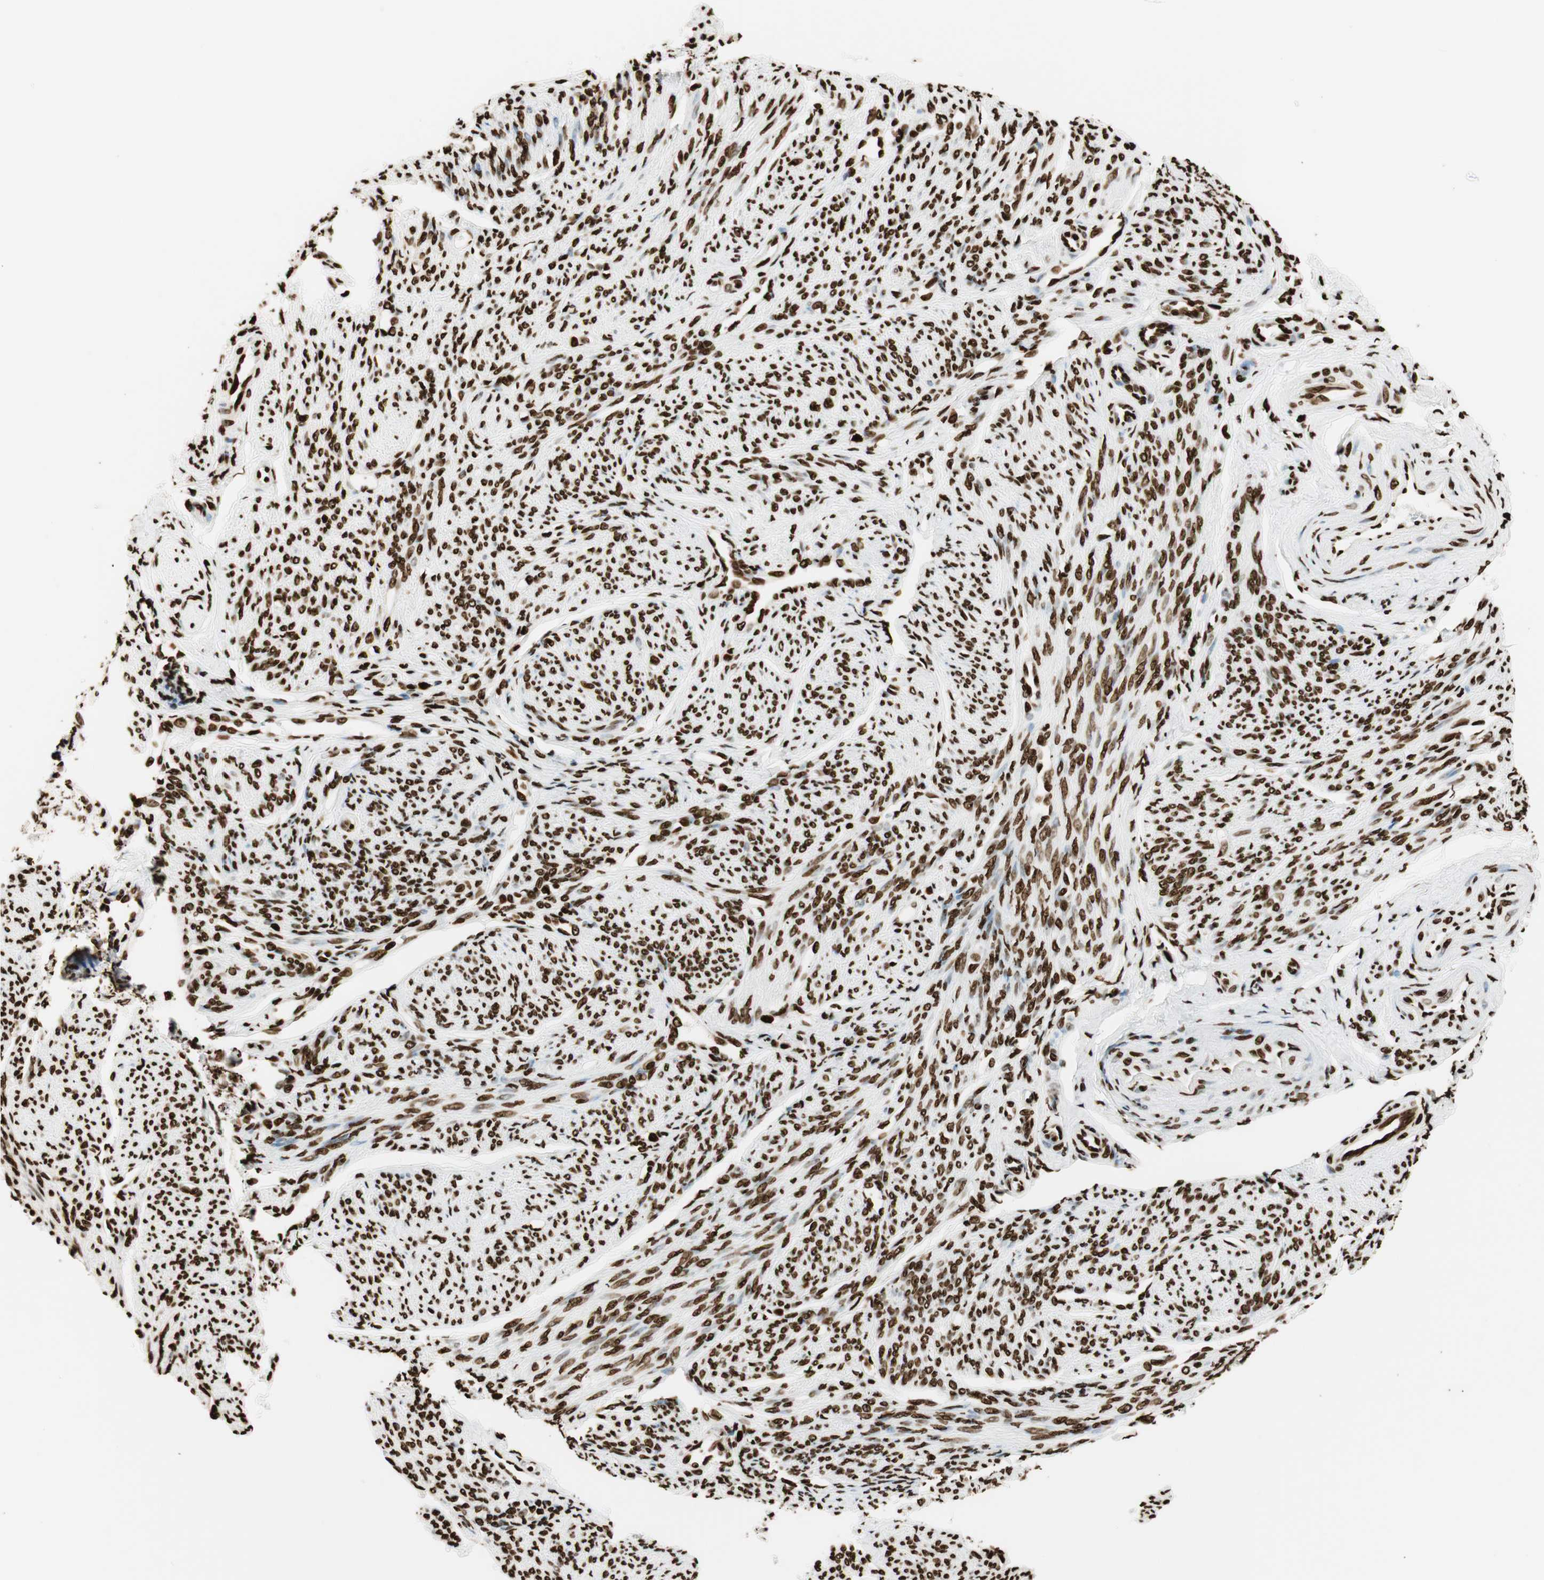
{"staining": {"intensity": "strong", "quantity": ">75%", "location": "nuclear"}, "tissue": "smooth muscle", "cell_type": "Smooth muscle cells", "image_type": "normal", "snomed": [{"axis": "morphology", "description": "Normal tissue, NOS"}, {"axis": "topography", "description": "Smooth muscle"}], "caption": "Immunohistochemical staining of normal smooth muscle exhibits strong nuclear protein expression in about >75% of smooth muscle cells.", "gene": "GLI2", "patient": {"sex": "female", "age": 65}}